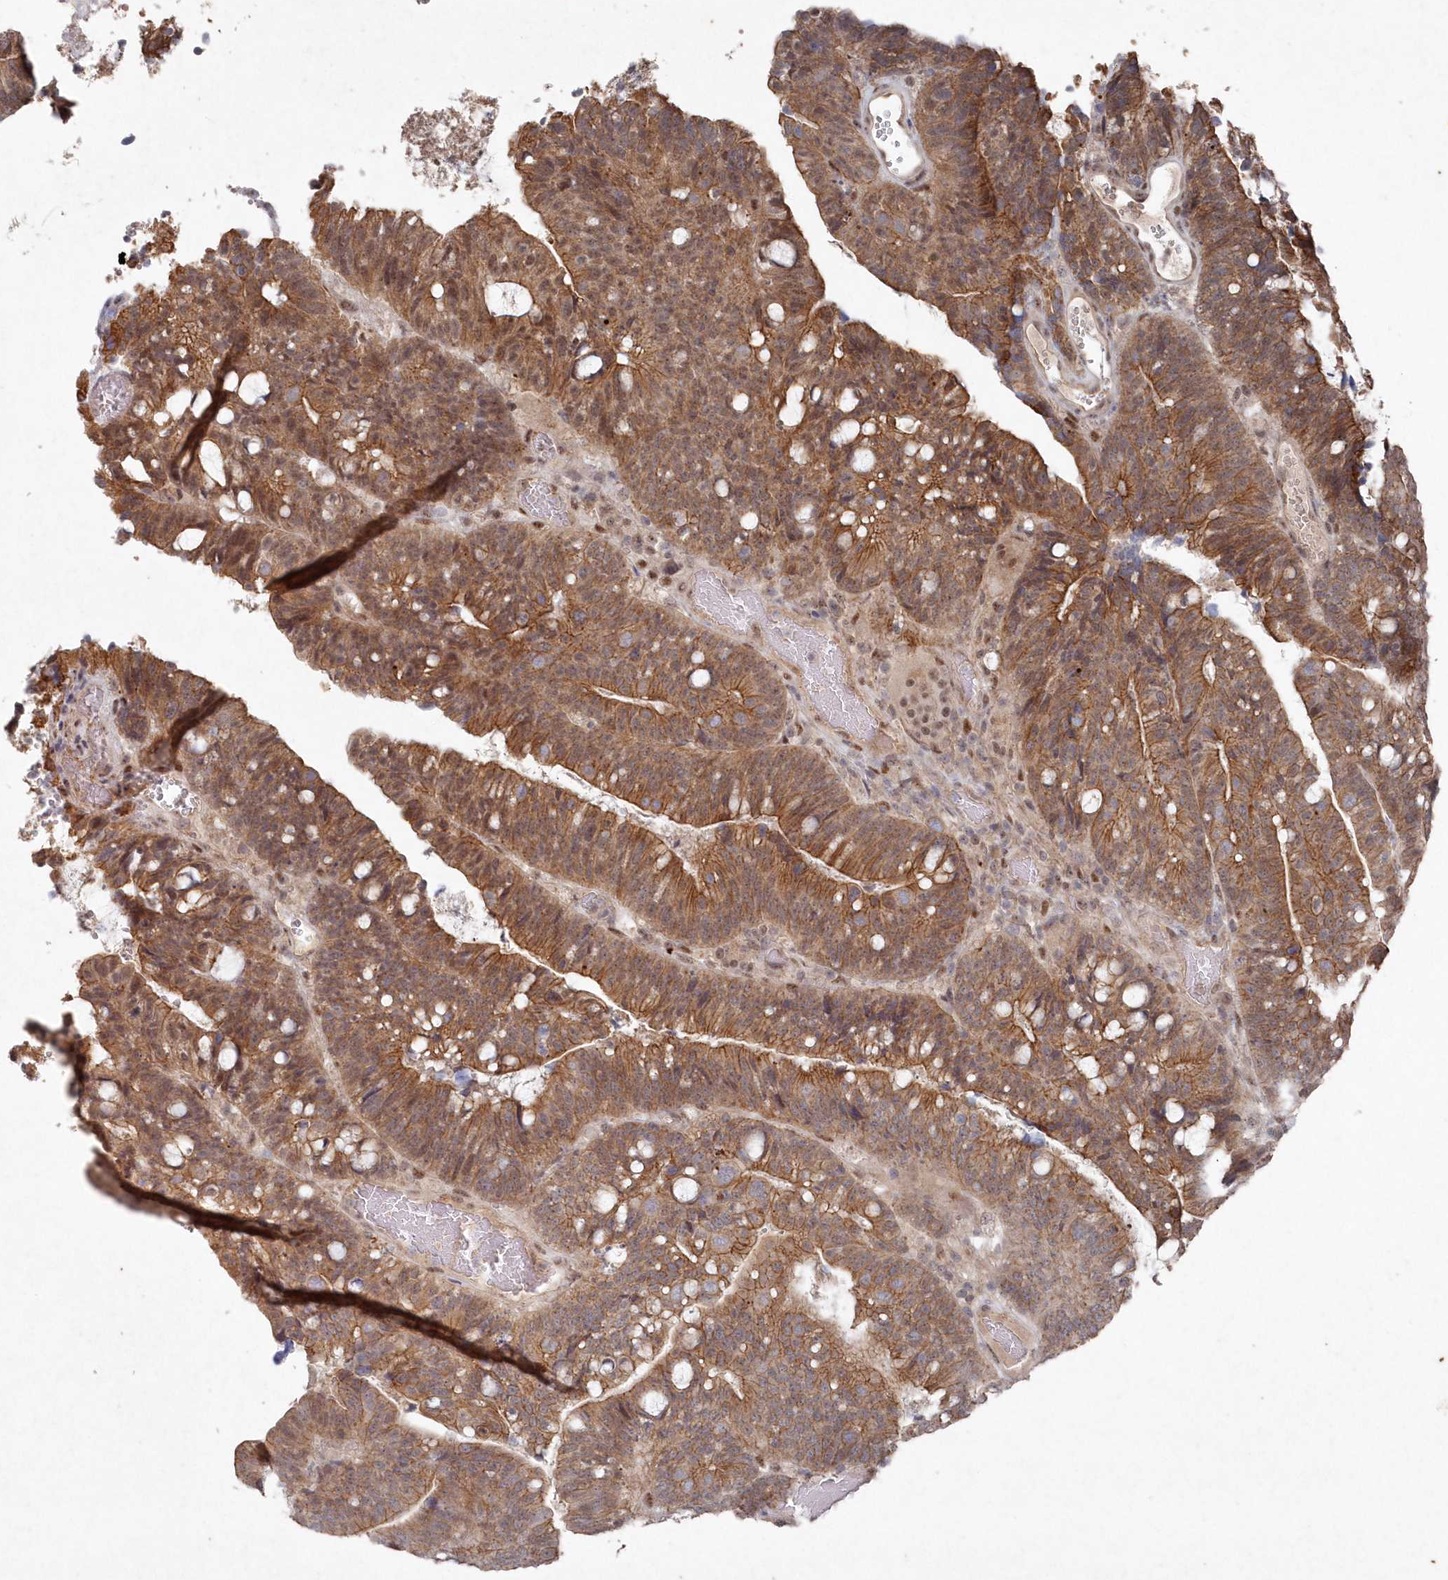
{"staining": {"intensity": "strong", "quantity": ">75%", "location": "cytoplasmic/membranous"}, "tissue": "colorectal cancer", "cell_type": "Tumor cells", "image_type": "cancer", "snomed": [{"axis": "morphology", "description": "Adenocarcinoma, NOS"}, {"axis": "topography", "description": "Colon"}], "caption": "Immunohistochemical staining of colorectal cancer (adenocarcinoma) exhibits high levels of strong cytoplasmic/membranous protein expression in about >75% of tumor cells.", "gene": "VSIG2", "patient": {"sex": "female", "age": 66}}